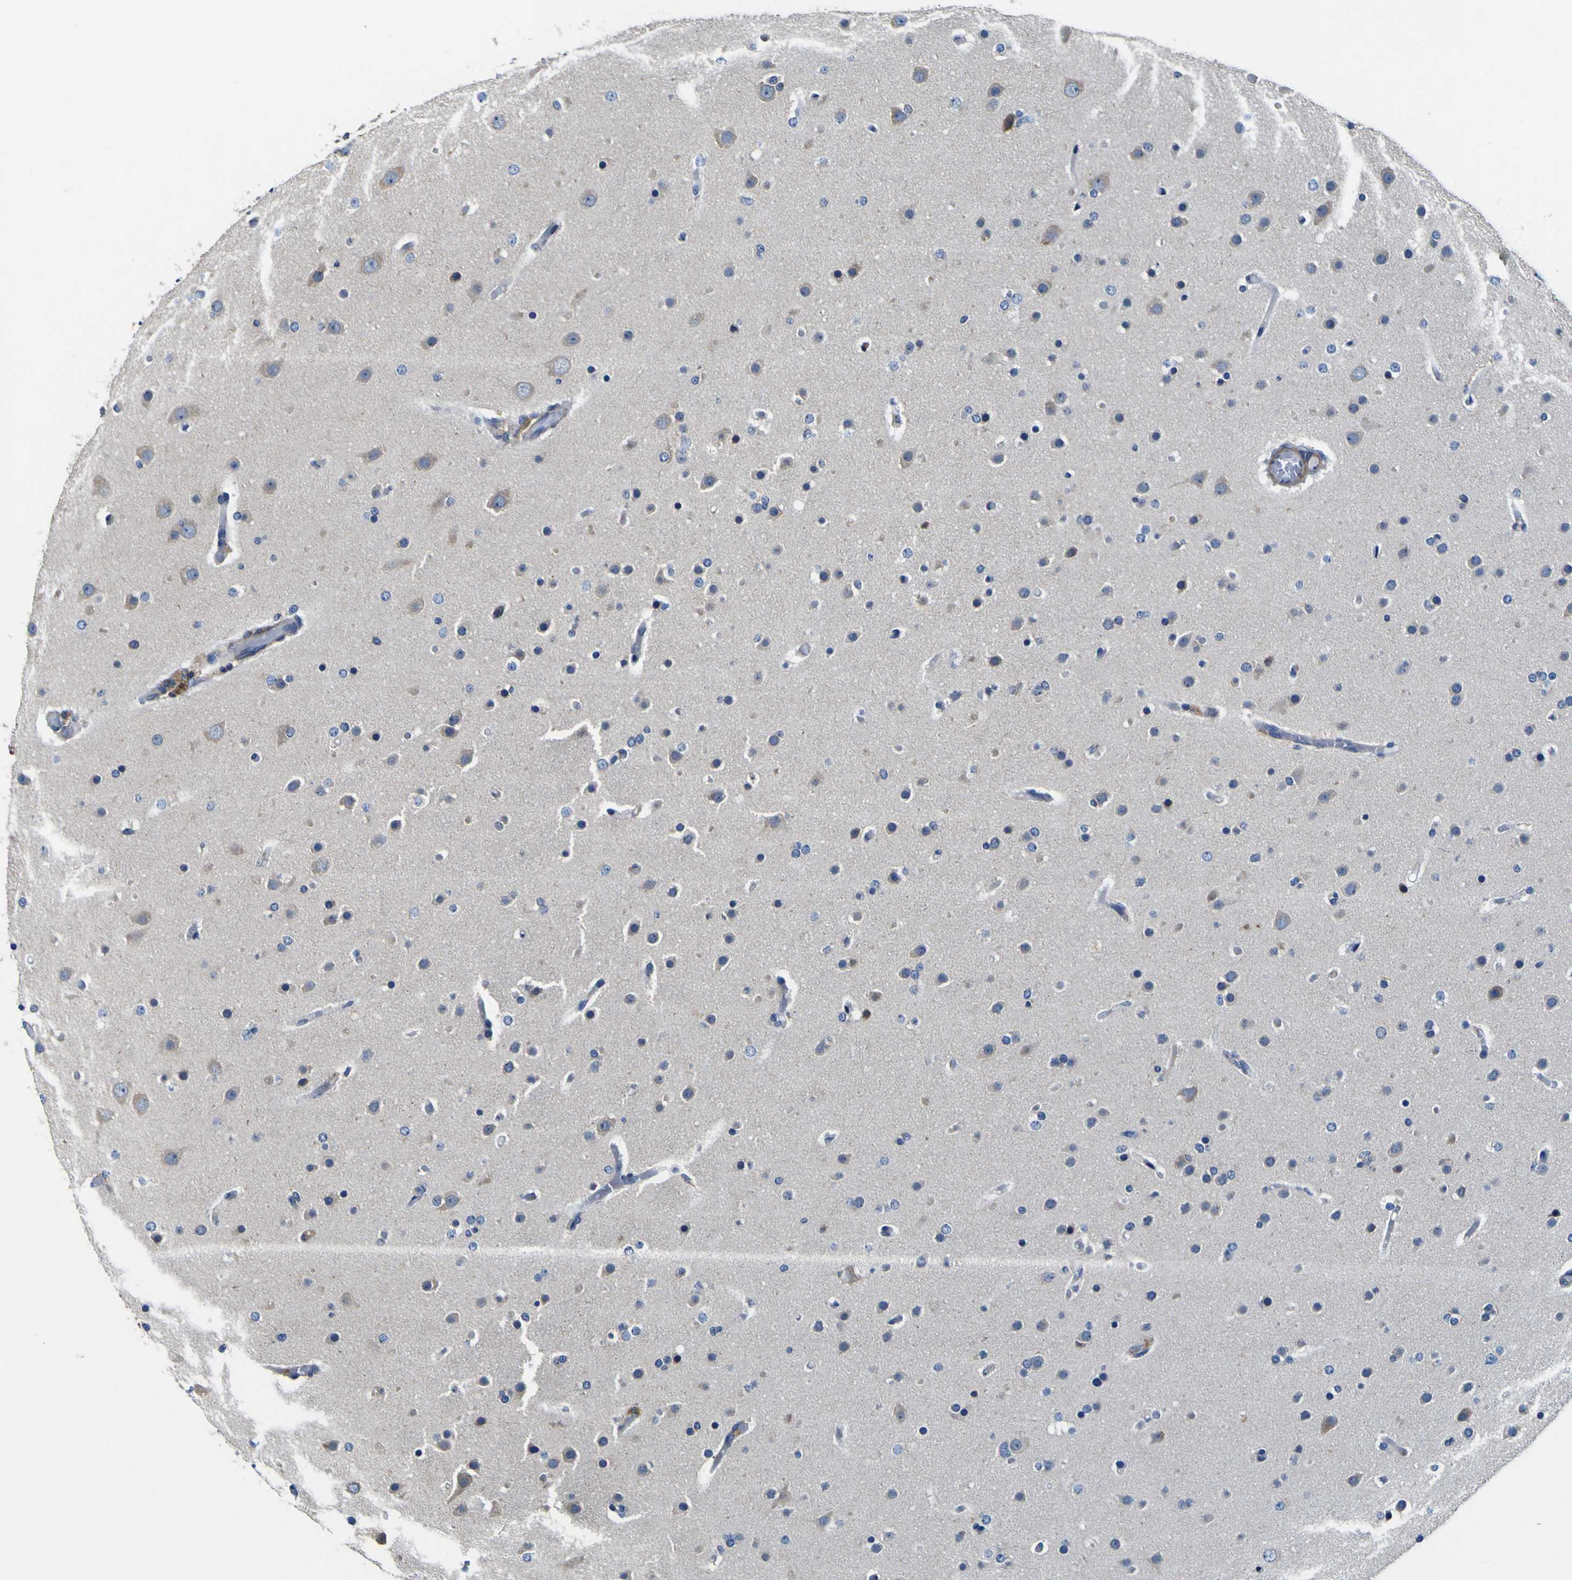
{"staining": {"intensity": "negative", "quantity": "none", "location": "none"}, "tissue": "glioma", "cell_type": "Tumor cells", "image_type": "cancer", "snomed": [{"axis": "morphology", "description": "Glioma, malignant, High grade"}, {"axis": "topography", "description": "Cerebral cortex"}], "caption": "The histopathology image exhibits no staining of tumor cells in malignant glioma (high-grade). The staining is performed using DAB brown chromogen with nuclei counter-stained in using hematoxylin.", "gene": "CNR2", "patient": {"sex": "female", "age": 36}}